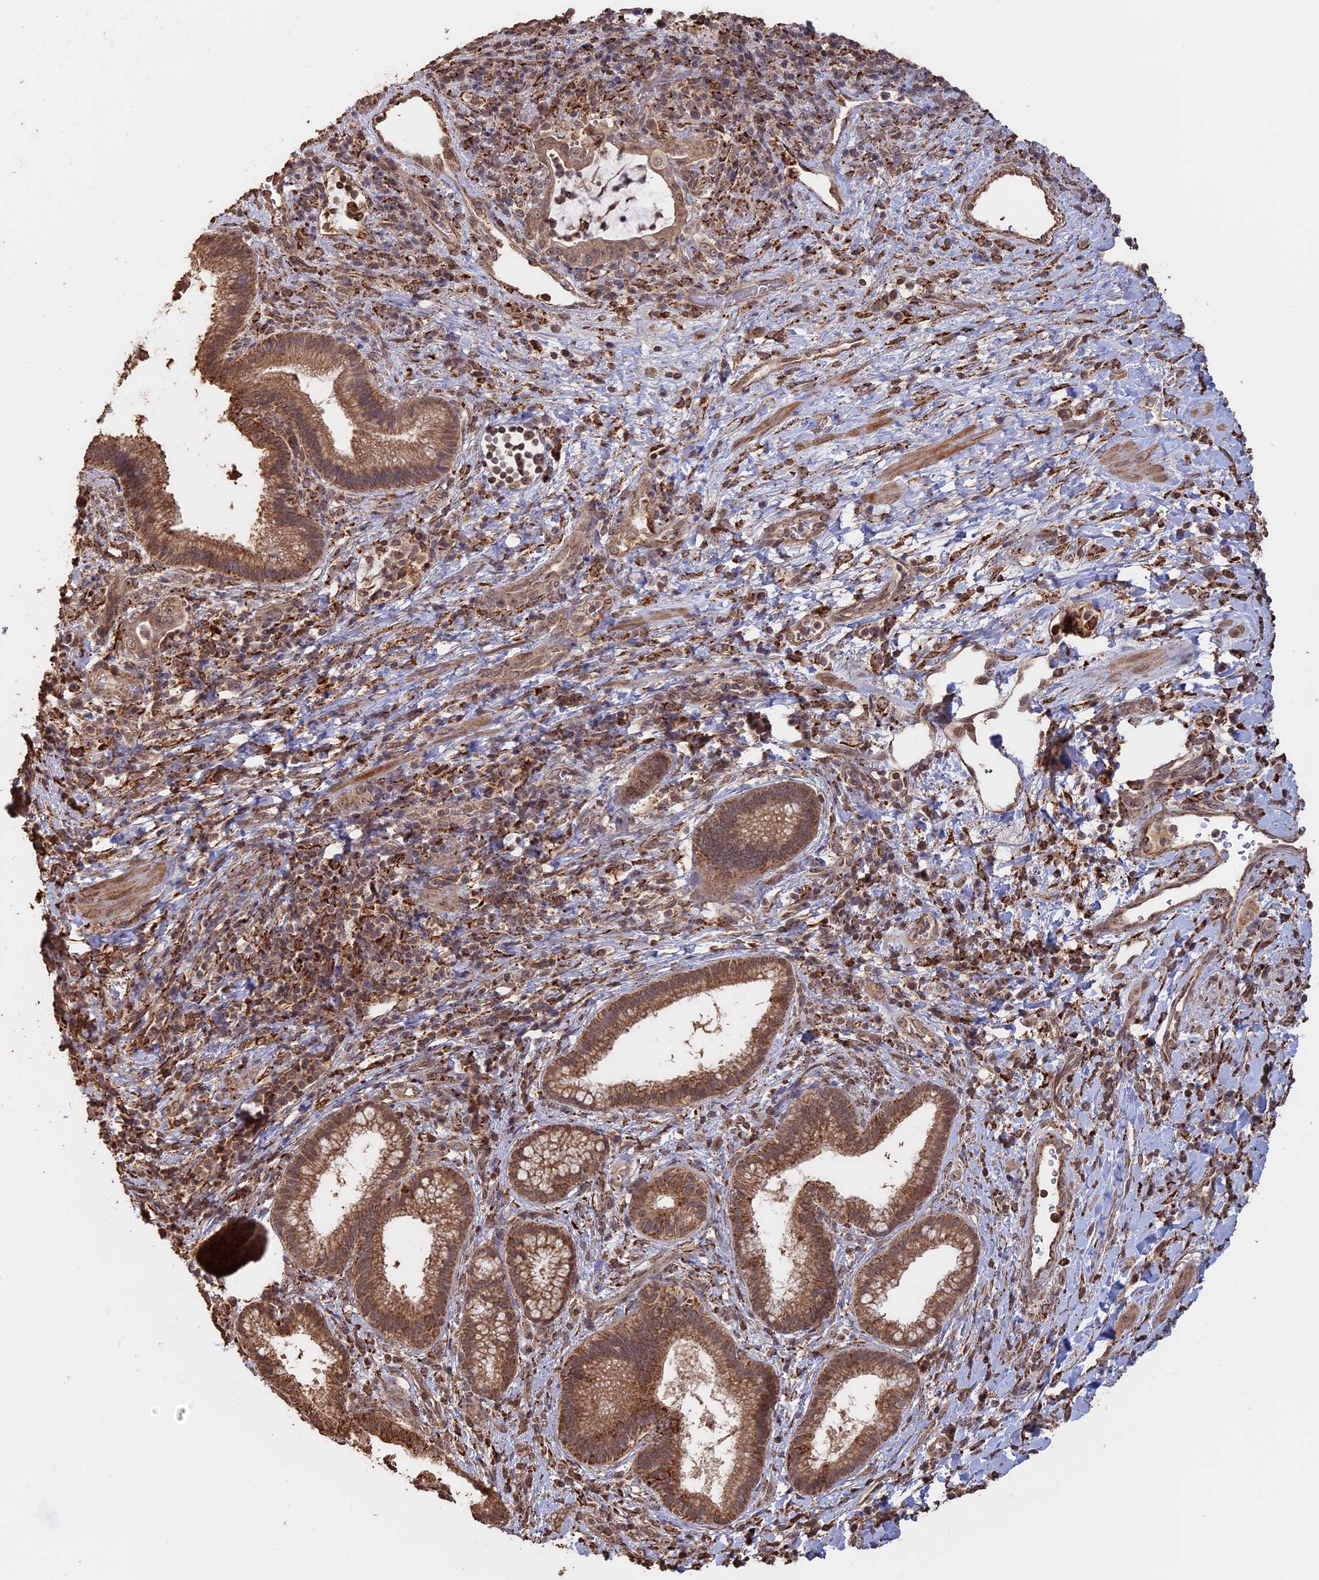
{"staining": {"intensity": "moderate", "quantity": ">75%", "location": "cytoplasmic/membranous,nuclear"}, "tissue": "pancreatic cancer", "cell_type": "Tumor cells", "image_type": "cancer", "snomed": [{"axis": "morphology", "description": "Normal tissue, NOS"}, {"axis": "morphology", "description": "Adenocarcinoma, NOS"}, {"axis": "topography", "description": "Pancreas"}], "caption": "This is a micrograph of IHC staining of pancreatic cancer, which shows moderate positivity in the cytoplasmic/membranous and nuclear of tumor cells.", "gene": "FAM210B", "patient": {"sex": "female", "age": 55}}